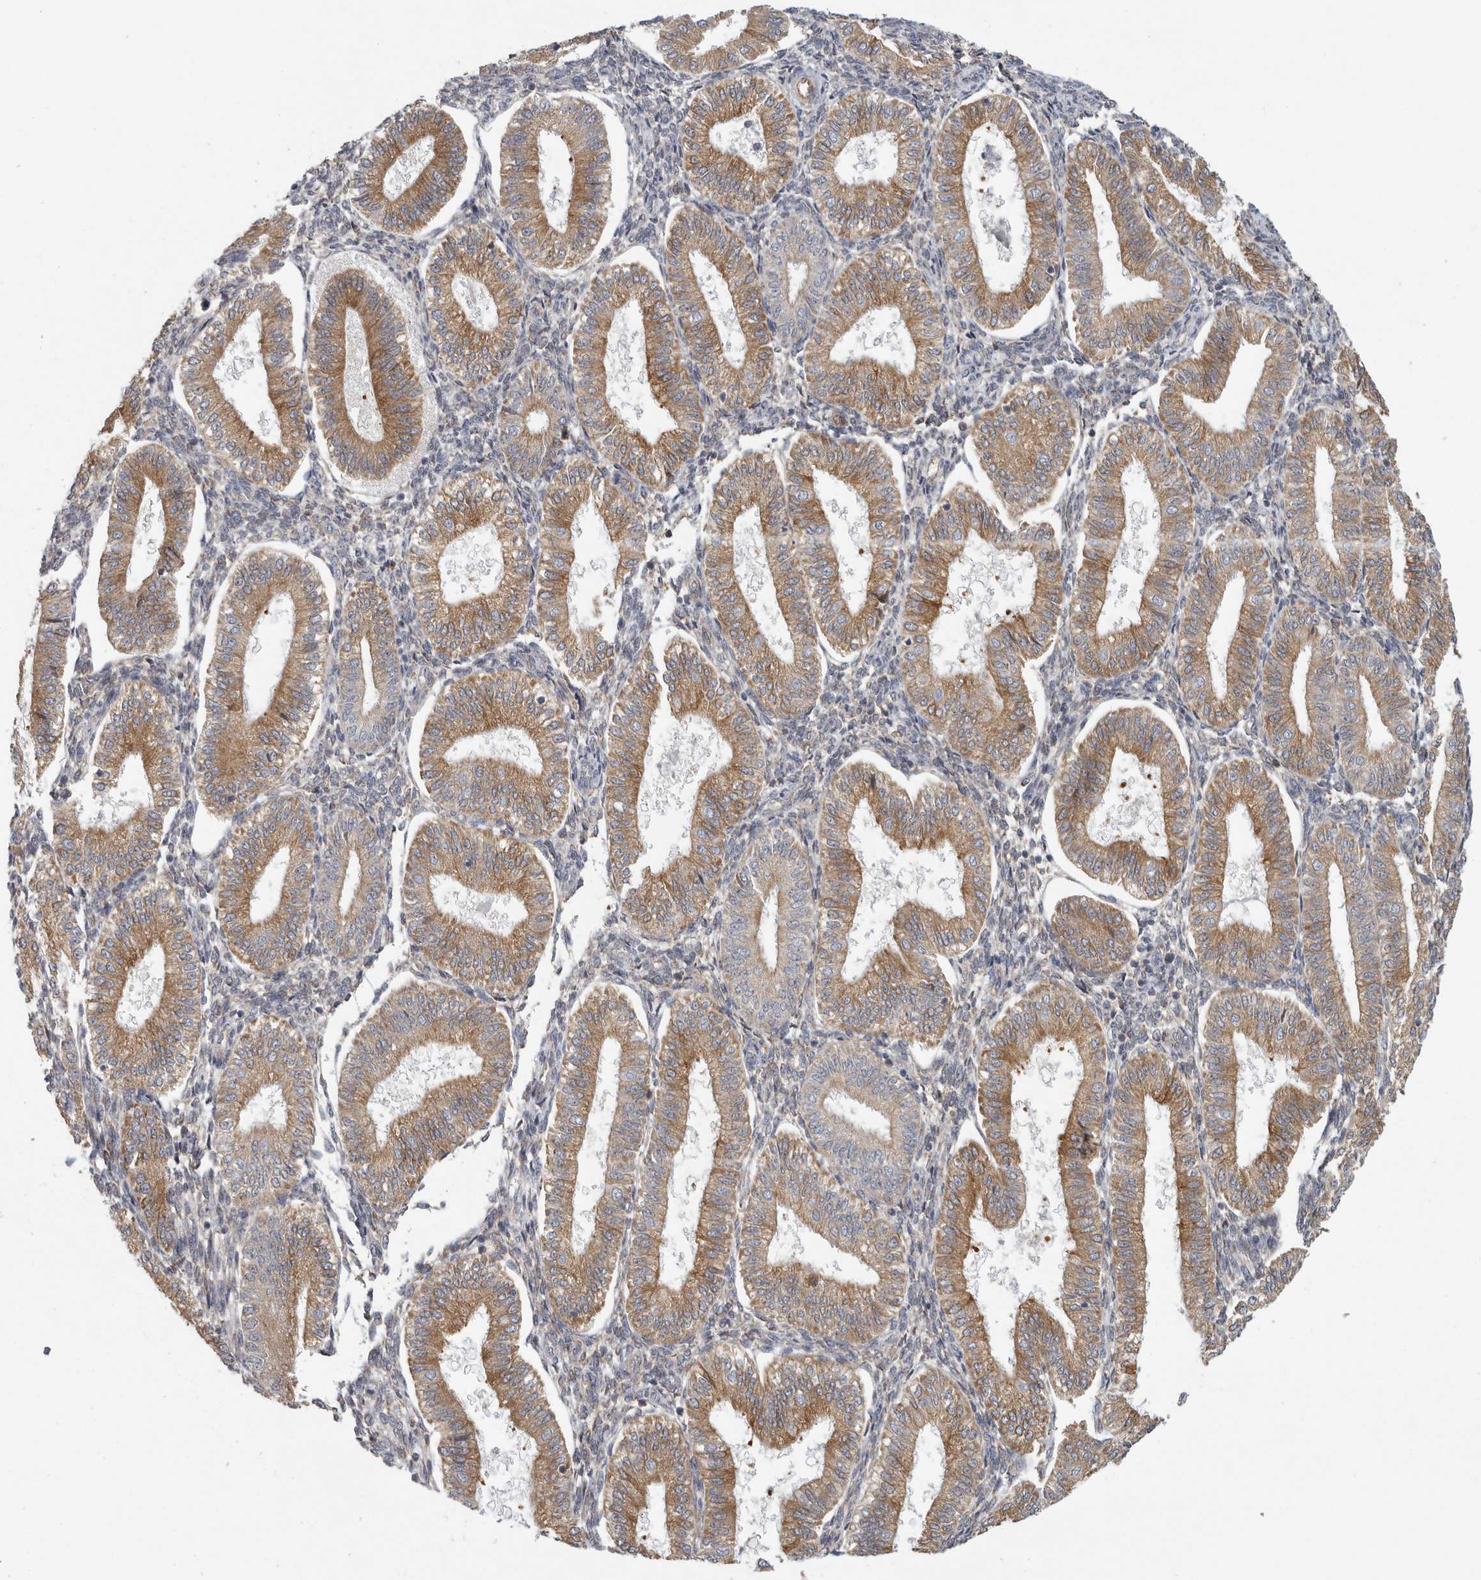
{"staining": {"intensity": "weak", "quantity": "25%-75%", "location": "cytoplasmic/membranous"}, "tissue": "endometrium", "cell_type": "Cells in endometrial stroma", "image_type": "normal", "snomed": [{"axis": "morphology", "description": "Normal tissue, NOS"}, {"axis": "topography", "description": "Endometrium"}], "caption": "Brown immunohistochemical staining in unremarkable human endometrium exhibits weak cytoplasmic/membranous positivity in about 25%-75% of cells in endometrial stroma. Using DAB (brown) and hematoxylin (blue) stains, captured at high magnification using brightfield microscopy.", "gene": "BCAP29", "patient": {"sex": "female", "age": 39}}